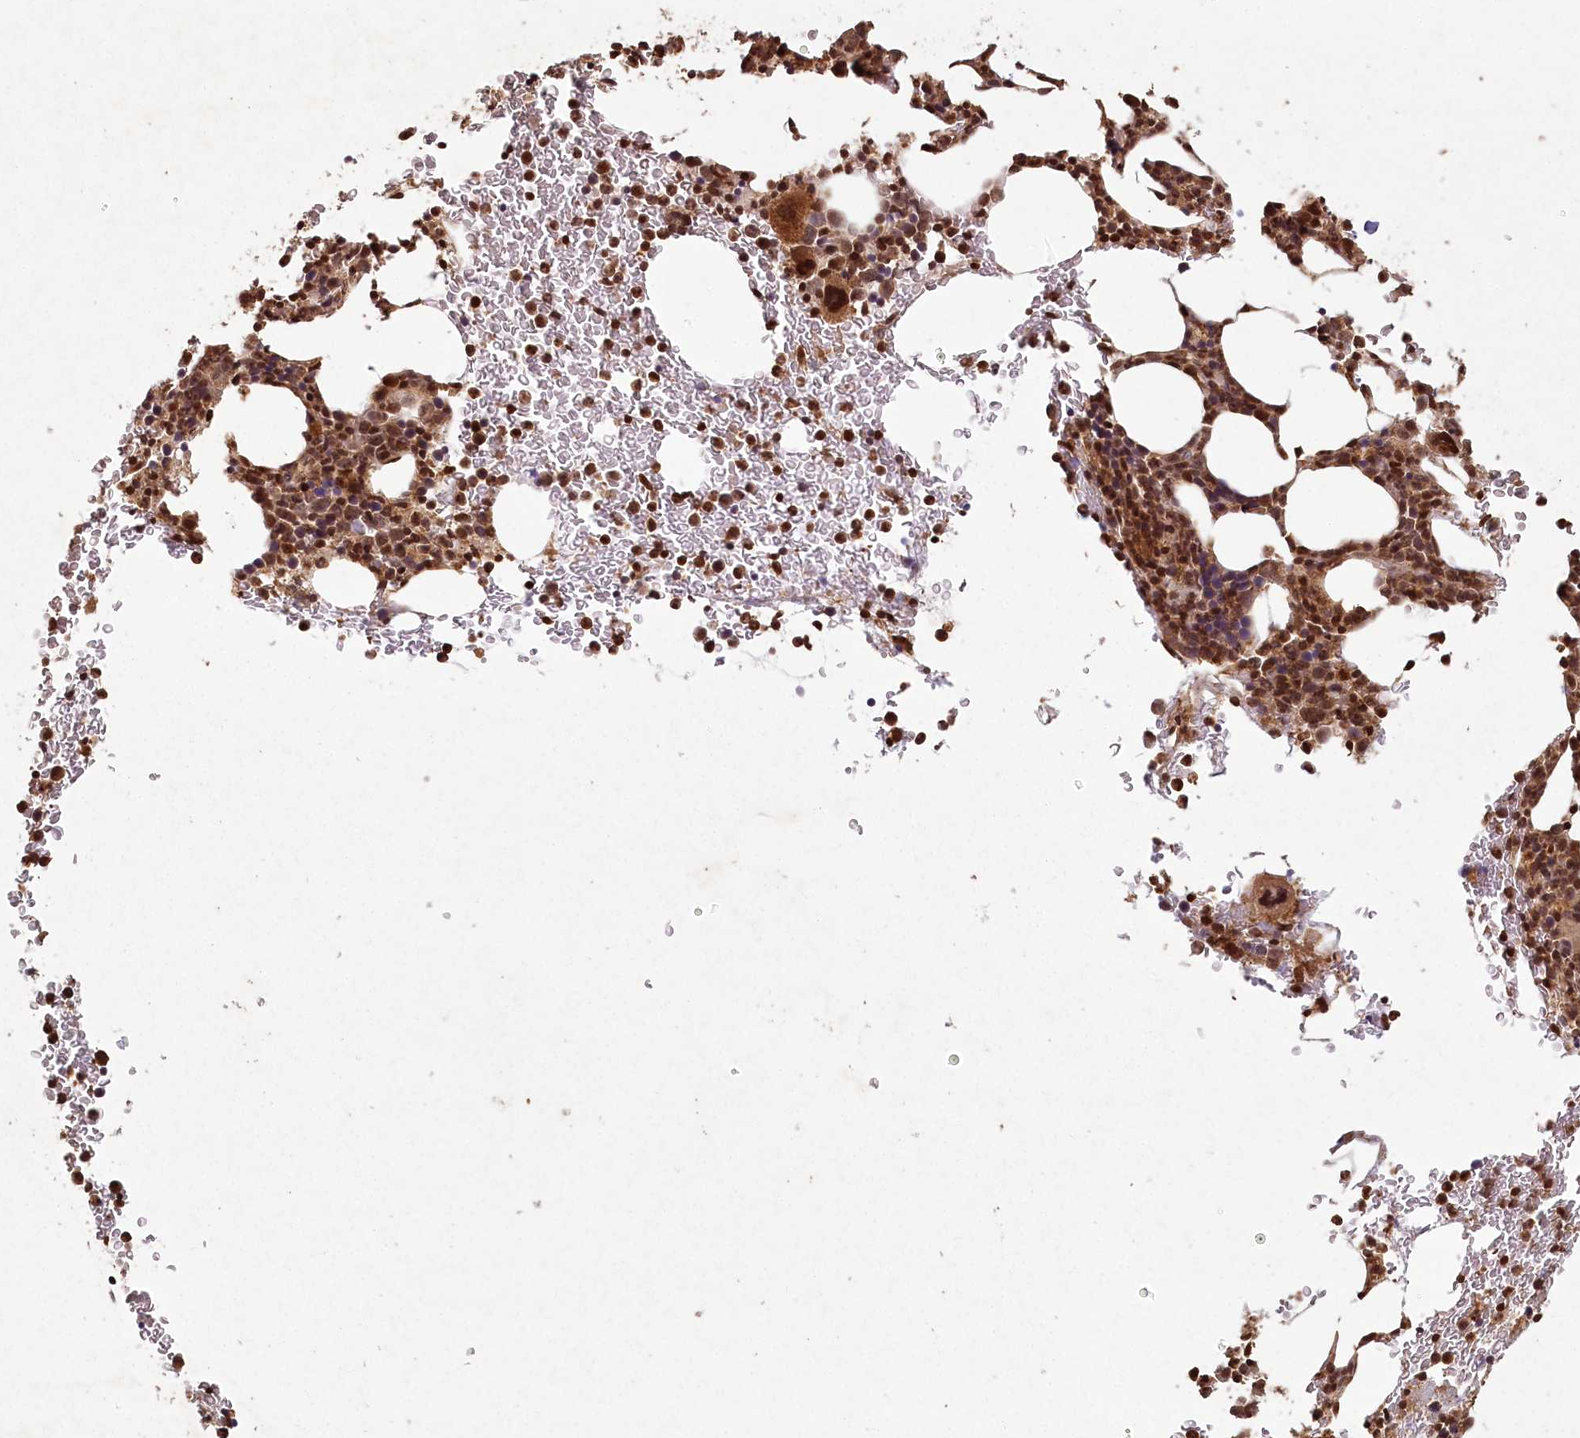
{"staining": {"intensity": "strong", "quantity": "25%-75%", "location": "cytoplasmic/membranous,nuclear"}, "tissue": "bone marrow", "cell_type": "Hematopoietic cells", "image_type": "normal", "snomed": [{"axis": "morphology", "description": "Normal tissue, NOS"}, {"axis": "topography", "description": "Bone marrow"}], "caption": "About 25%-75% of hematopoietic cells in unremarkable bone marrow display strong cytoplasmic/membranous,nuclear protein expression as visualized by brown immunohistochemical staining.", "gene": "MICU1", "patient": {"sex": "male", "age": 79}}